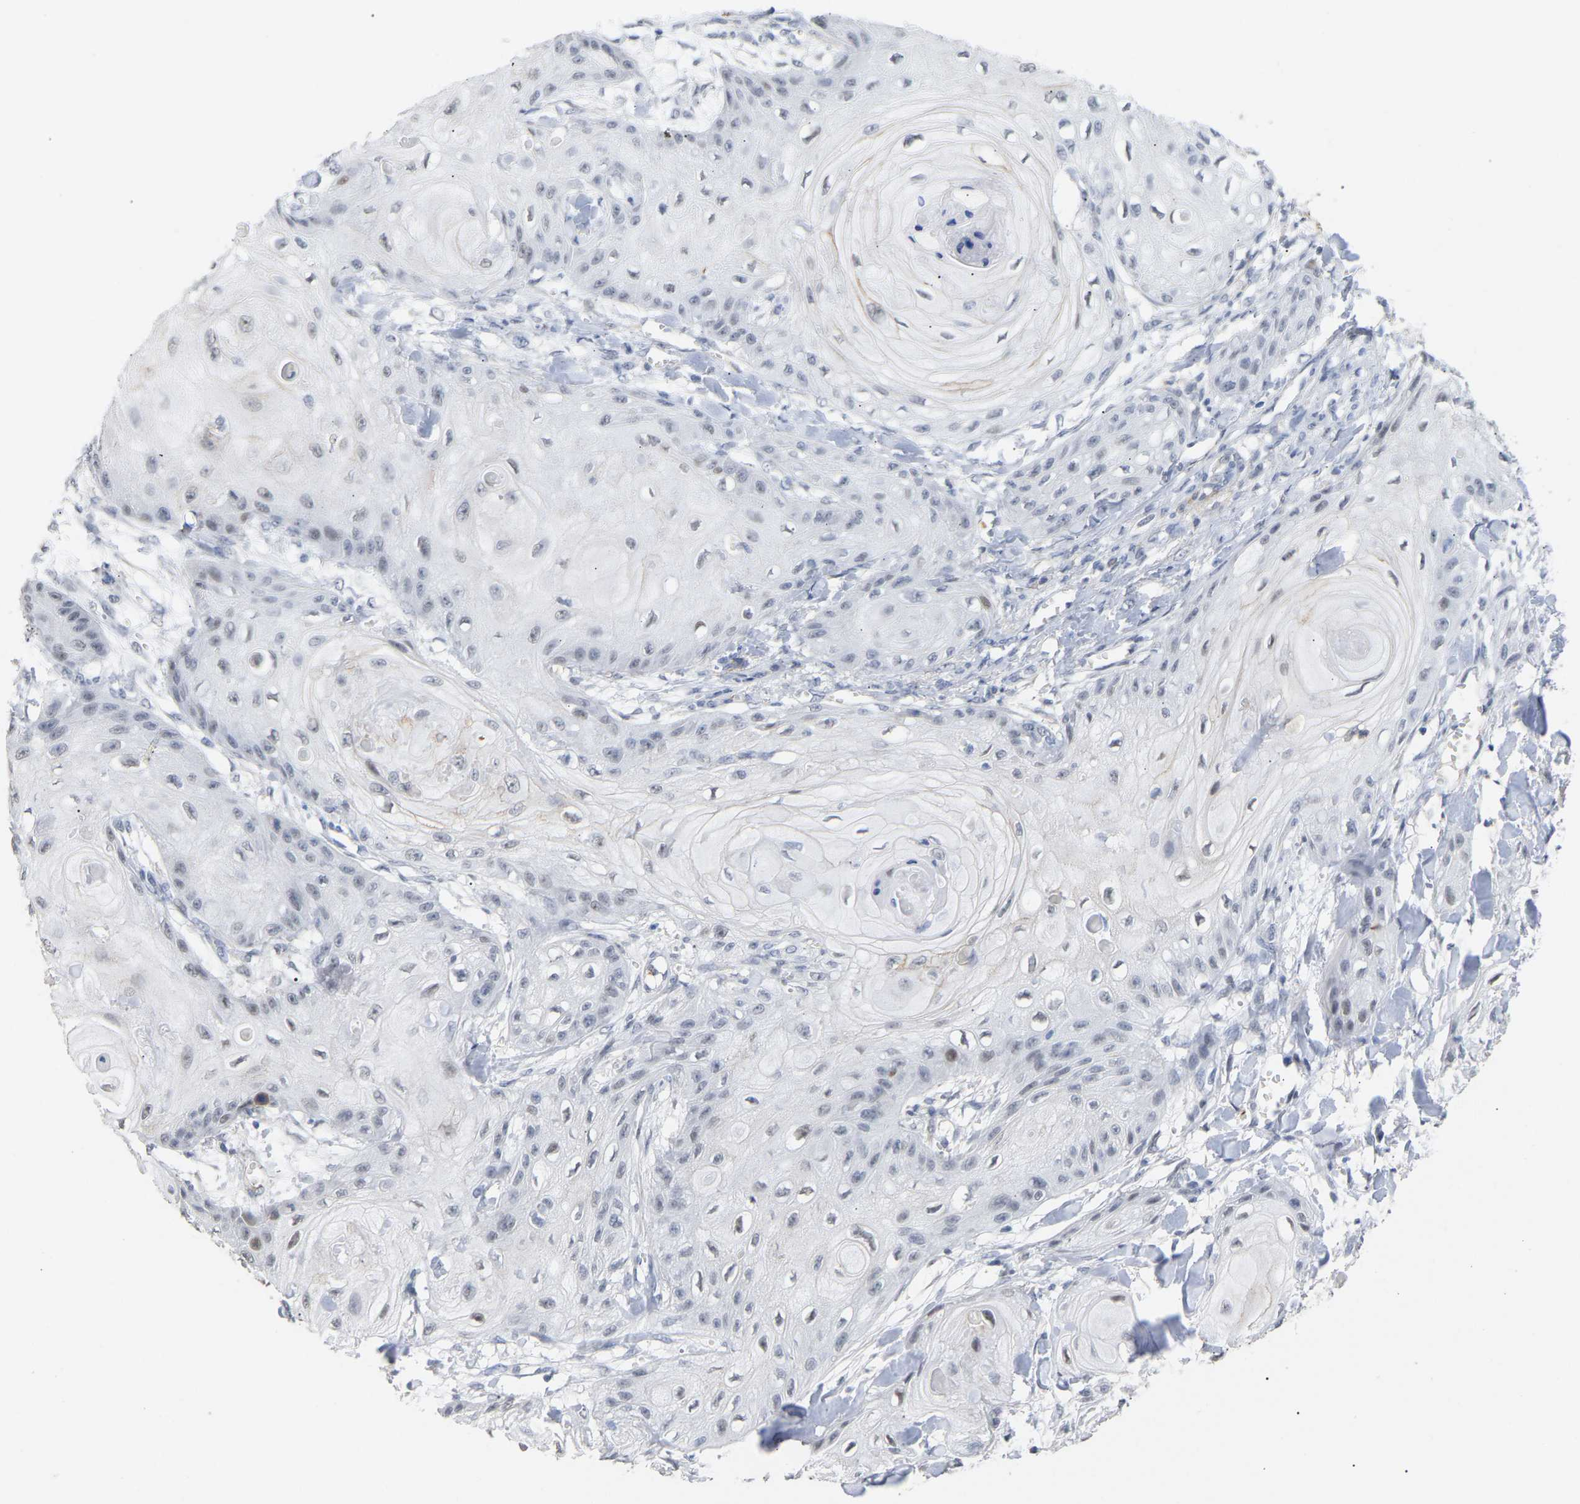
{"staining": {"intensity": "negative", "quantity": "none", "location": "none"}, "tissue": "skin cancer", "cell_type": "Tumor cells", "image_type": "cancer", "snomed": [{"axis": "morphology", "description": "Squamous cell carcinoma, NOS"}, {"axis": "topography", "description": "Skin"}], "caption": "Immunohistochemical staining of skin cancer (squamous cell carcinoma) shows no significant expression in tumor cells. (Brightfield microscopy of DAB immunohistochemistry at high magnification).", "gene": "AMPH", "patient": {"sex": "male", "age": 74}}